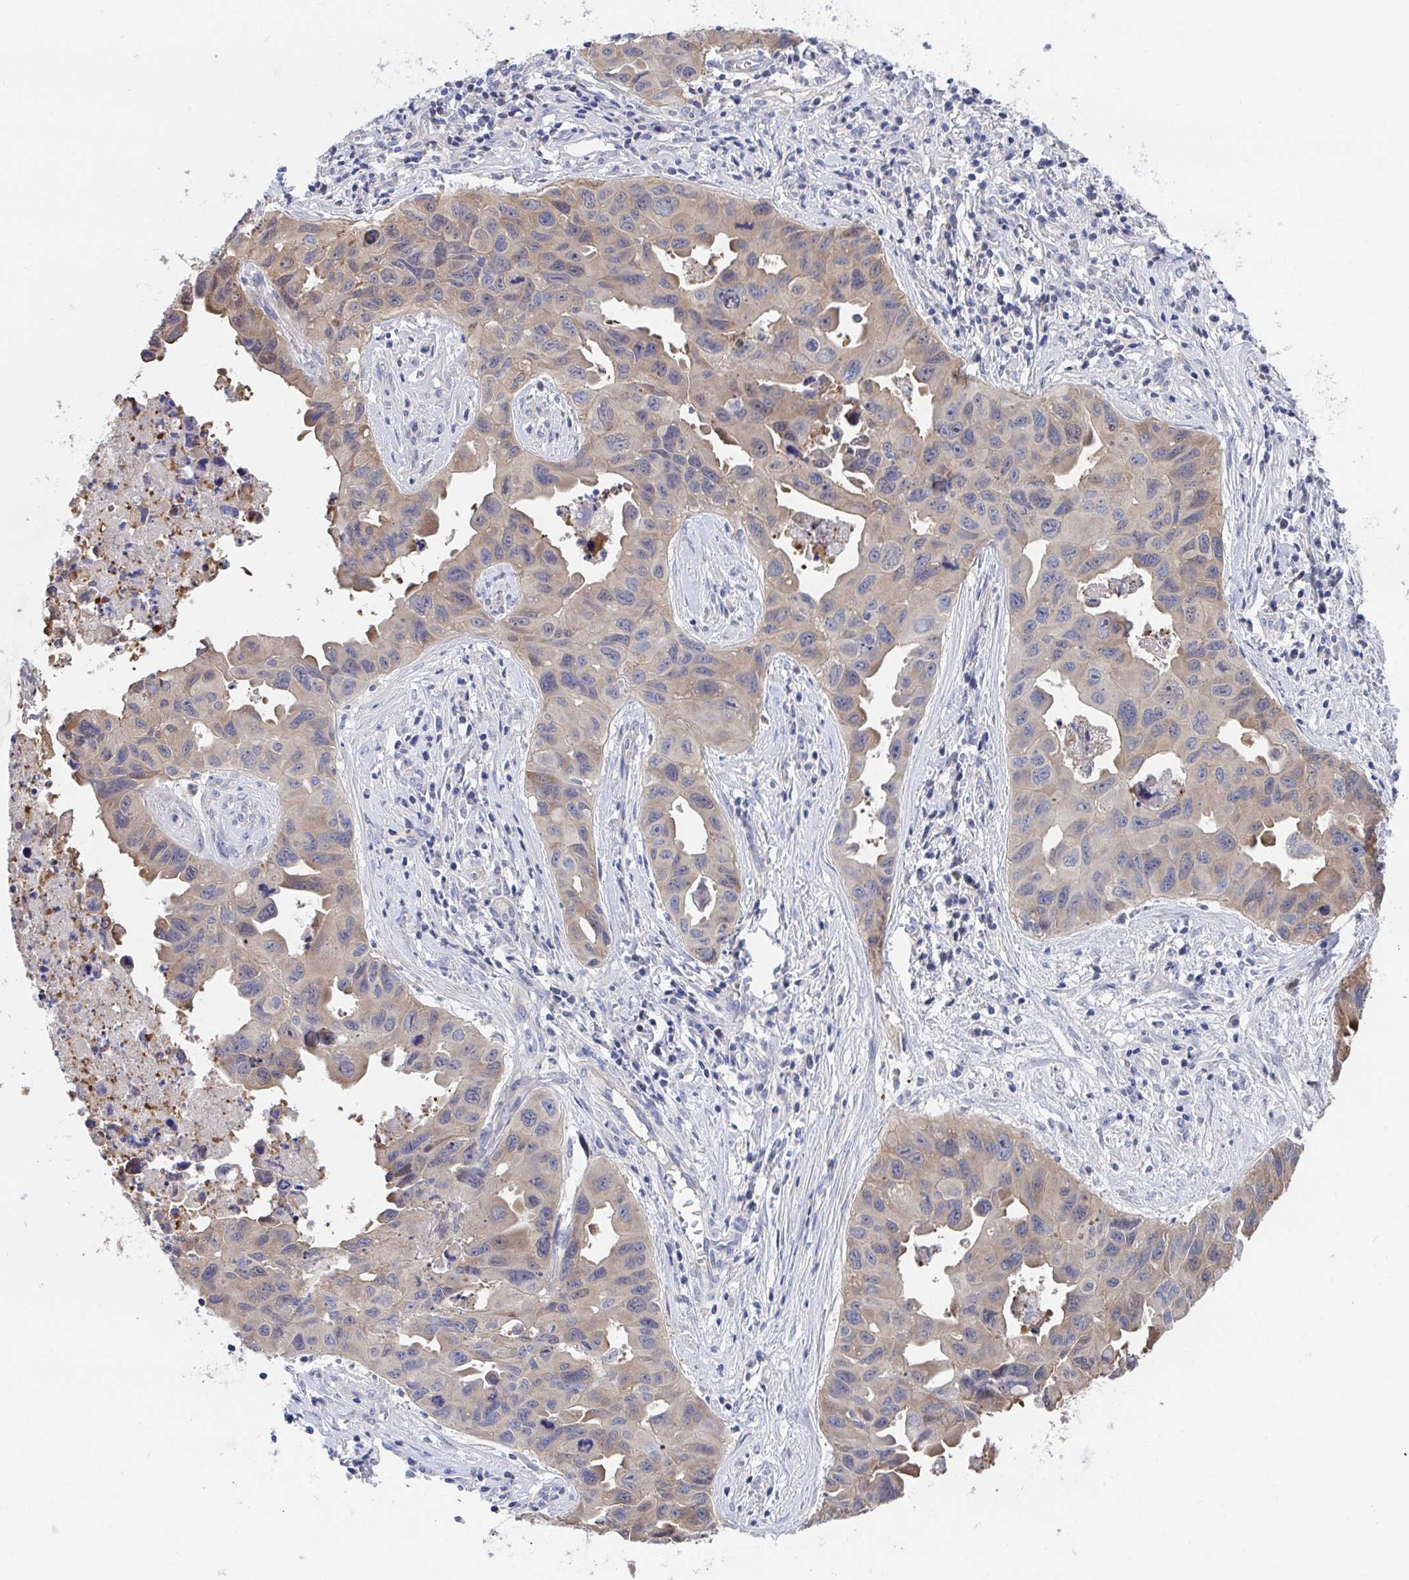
{"staining": {"intensity": "weak", "quantity": ">75%", "location": "cytoplasmic/membranous"}, "tissue": "lung cancer", "cell_type": "Tumor cells", "image_type": "cancer", "snomed": [{"axis": "morphology", "description": "Adenocarcinoma, NOS"}, {"axis": "topography", "description": "Lymph node"}, {"axis": "topography", "description": "Lung"}], "caption": "About >75% of tumor cells in human lung adenocarcinoma reveal weak cytoplasmic/membranous protein staining as visualized by brown immunohistochemical staining.", "gene": "P2RX3", "patient": {"sex": "male", "age": 64}}